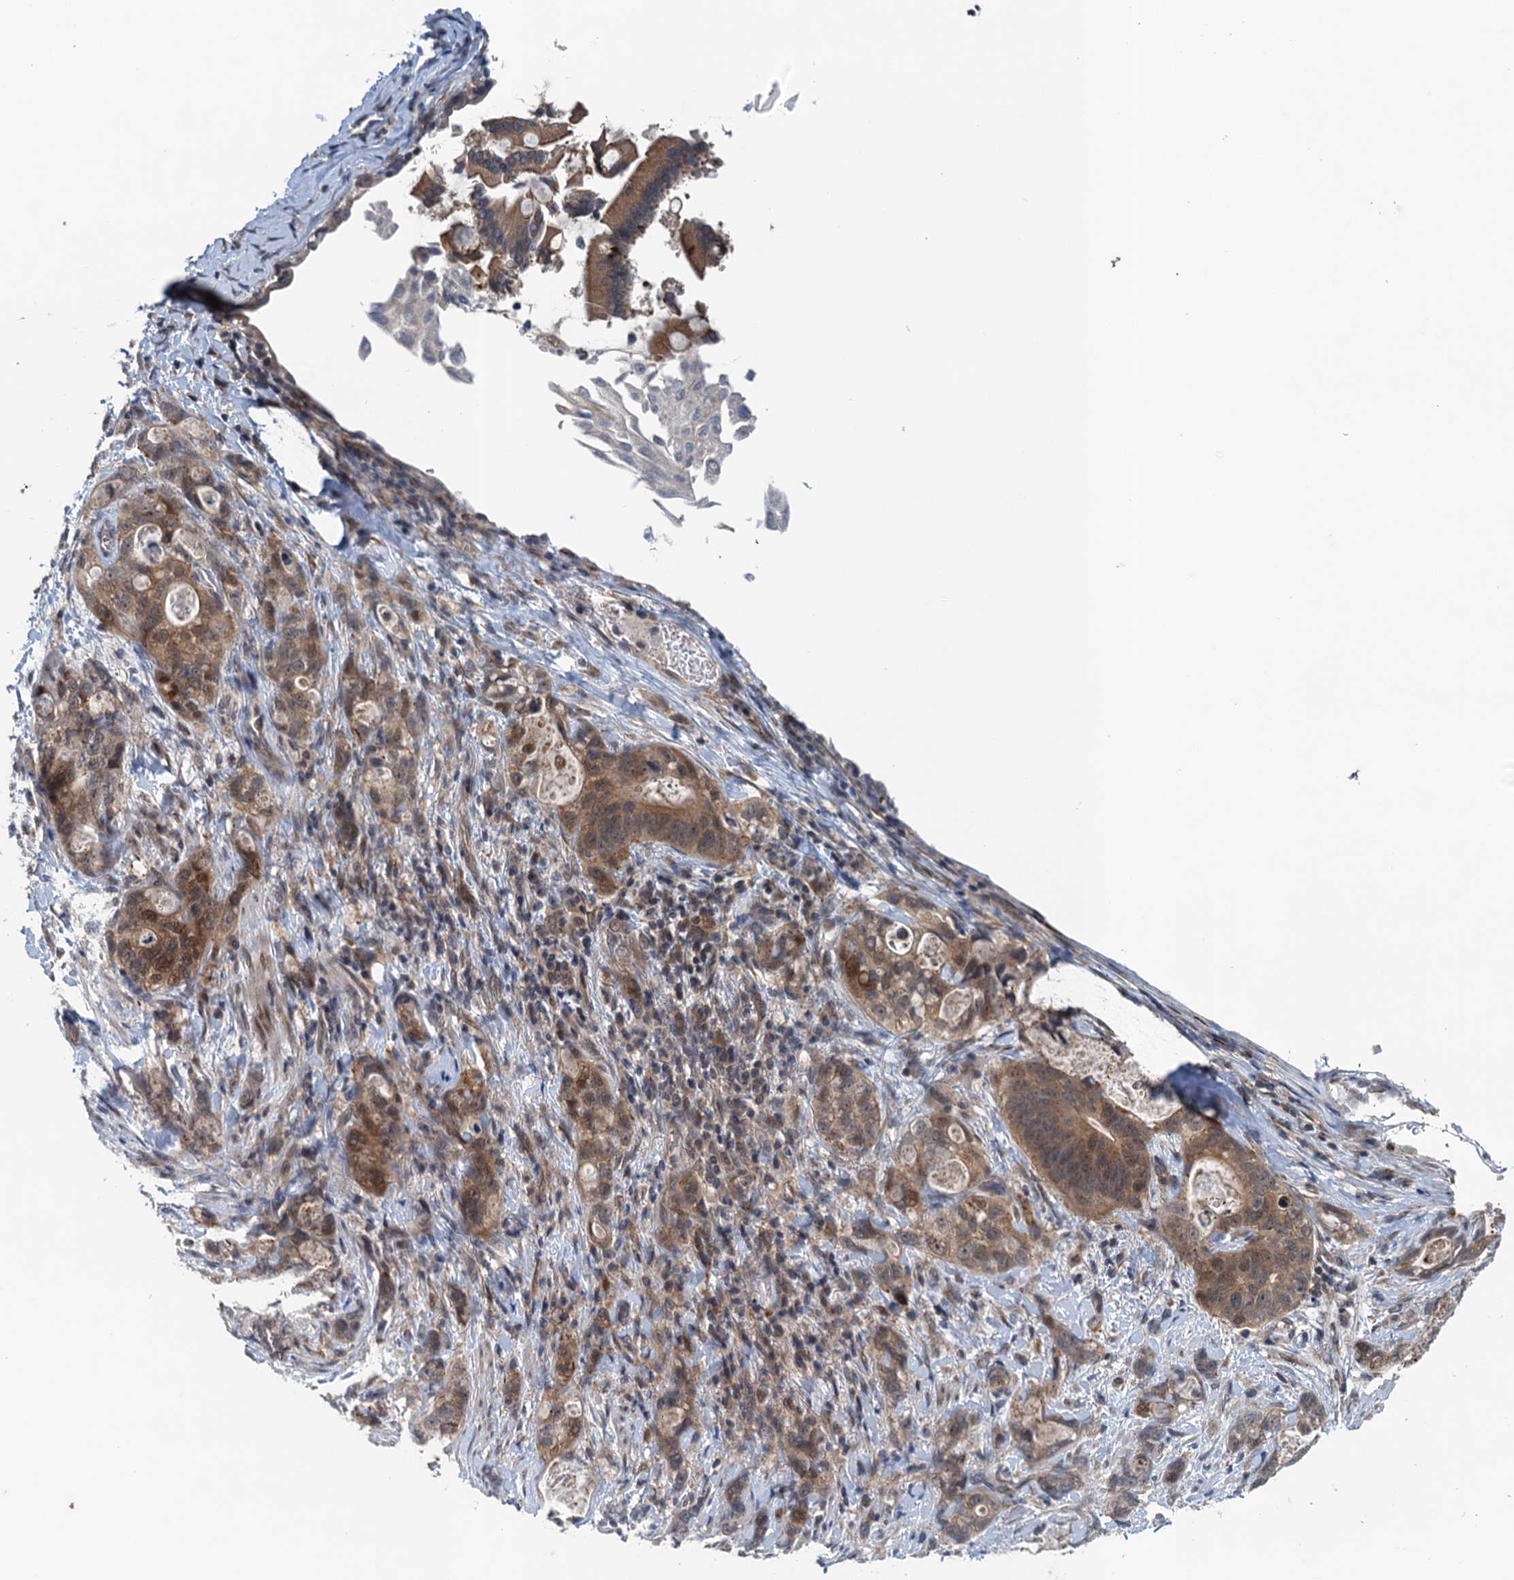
{"staining": {"intensity": "moderate", "quantity": ">75%", "location": "cytoplasmic/membranous,nuclear"}, "tissue": "stomach cancer", "cell_type": "Tumor cells", "image_type": "cancer", "snomed": [{"axis": "morphology", "description": "Normal tissue, NOS"}, {"axis": "morphology", "description": "Adenocarcinoma, NOS"}, {"axis": "topography", "description": "Stomach"}], "caption": "The histopathology image exhibits immunohistochemical staining of stomach cancer. There is moderate cytoplasmic/membranous and nuclear staining is present in about >75% of tumor cells. Immunohistochemistry stains the protein of interest in brown and the nuclei are stained blue.", "gene": "RNF165", "patient": {"sex": "female", "age": 89}}